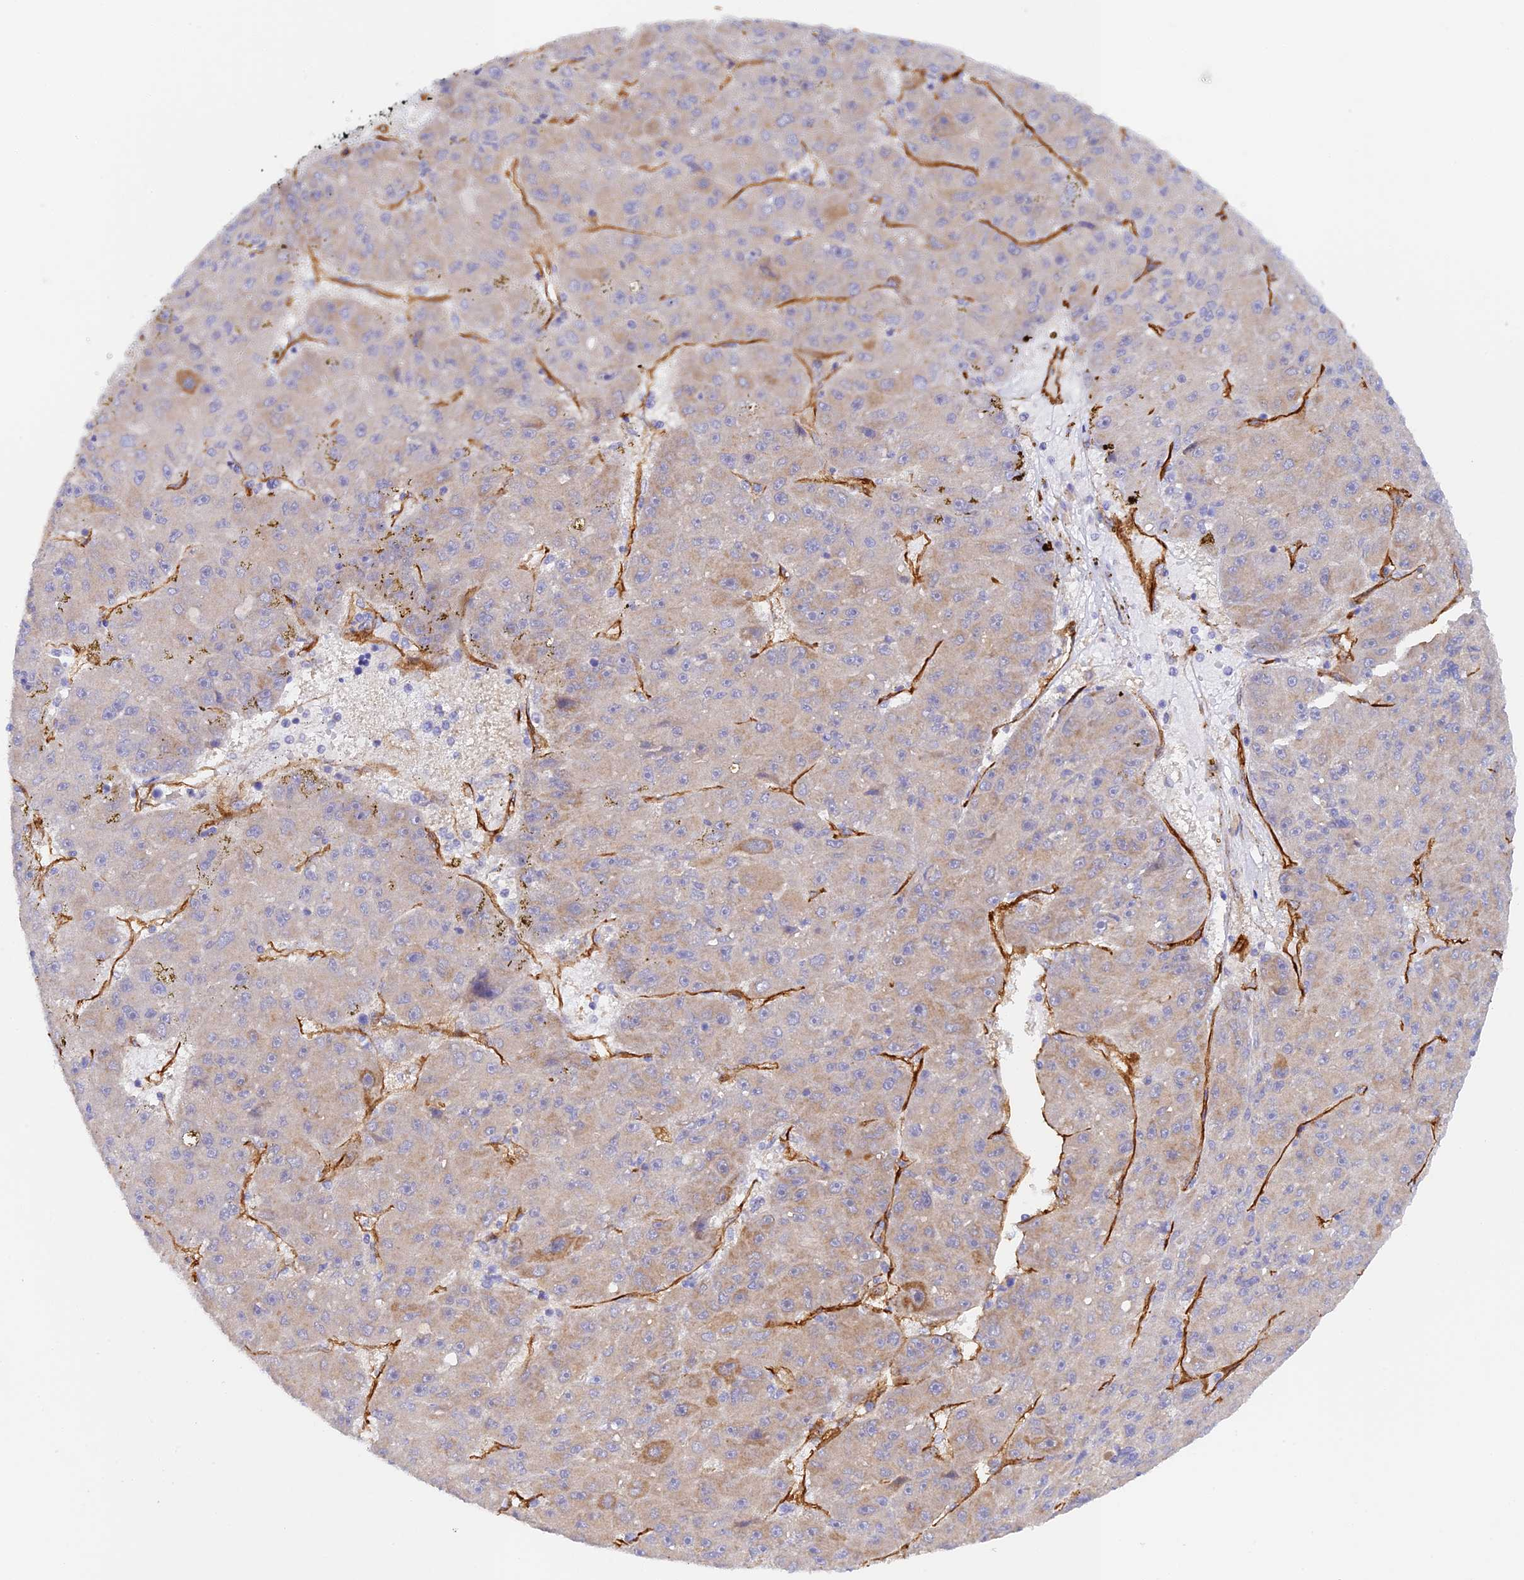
{"staining": {"intensity": "moderate", "quantity": "<25%", "location": "cytoplasmic/membranous"}, "tissue": "liver cancer", "cell_type": "Tumor cells", "image_type": "cancer", "snomed": [{"axis": "morphology", "description": "Carcinoma, Hepatocellular, NOS"}, {"axis": "topography", "description": "Liver"}], "caption": "Liver cancer (hepatocellular carcinoma) stained with immunohistochemistry shows moderate cytoplasmic/membranous expression in approximately <25% of tumor cells.", "gene": "MYO9A", "patient": {"sex": "male", "age": 67}}